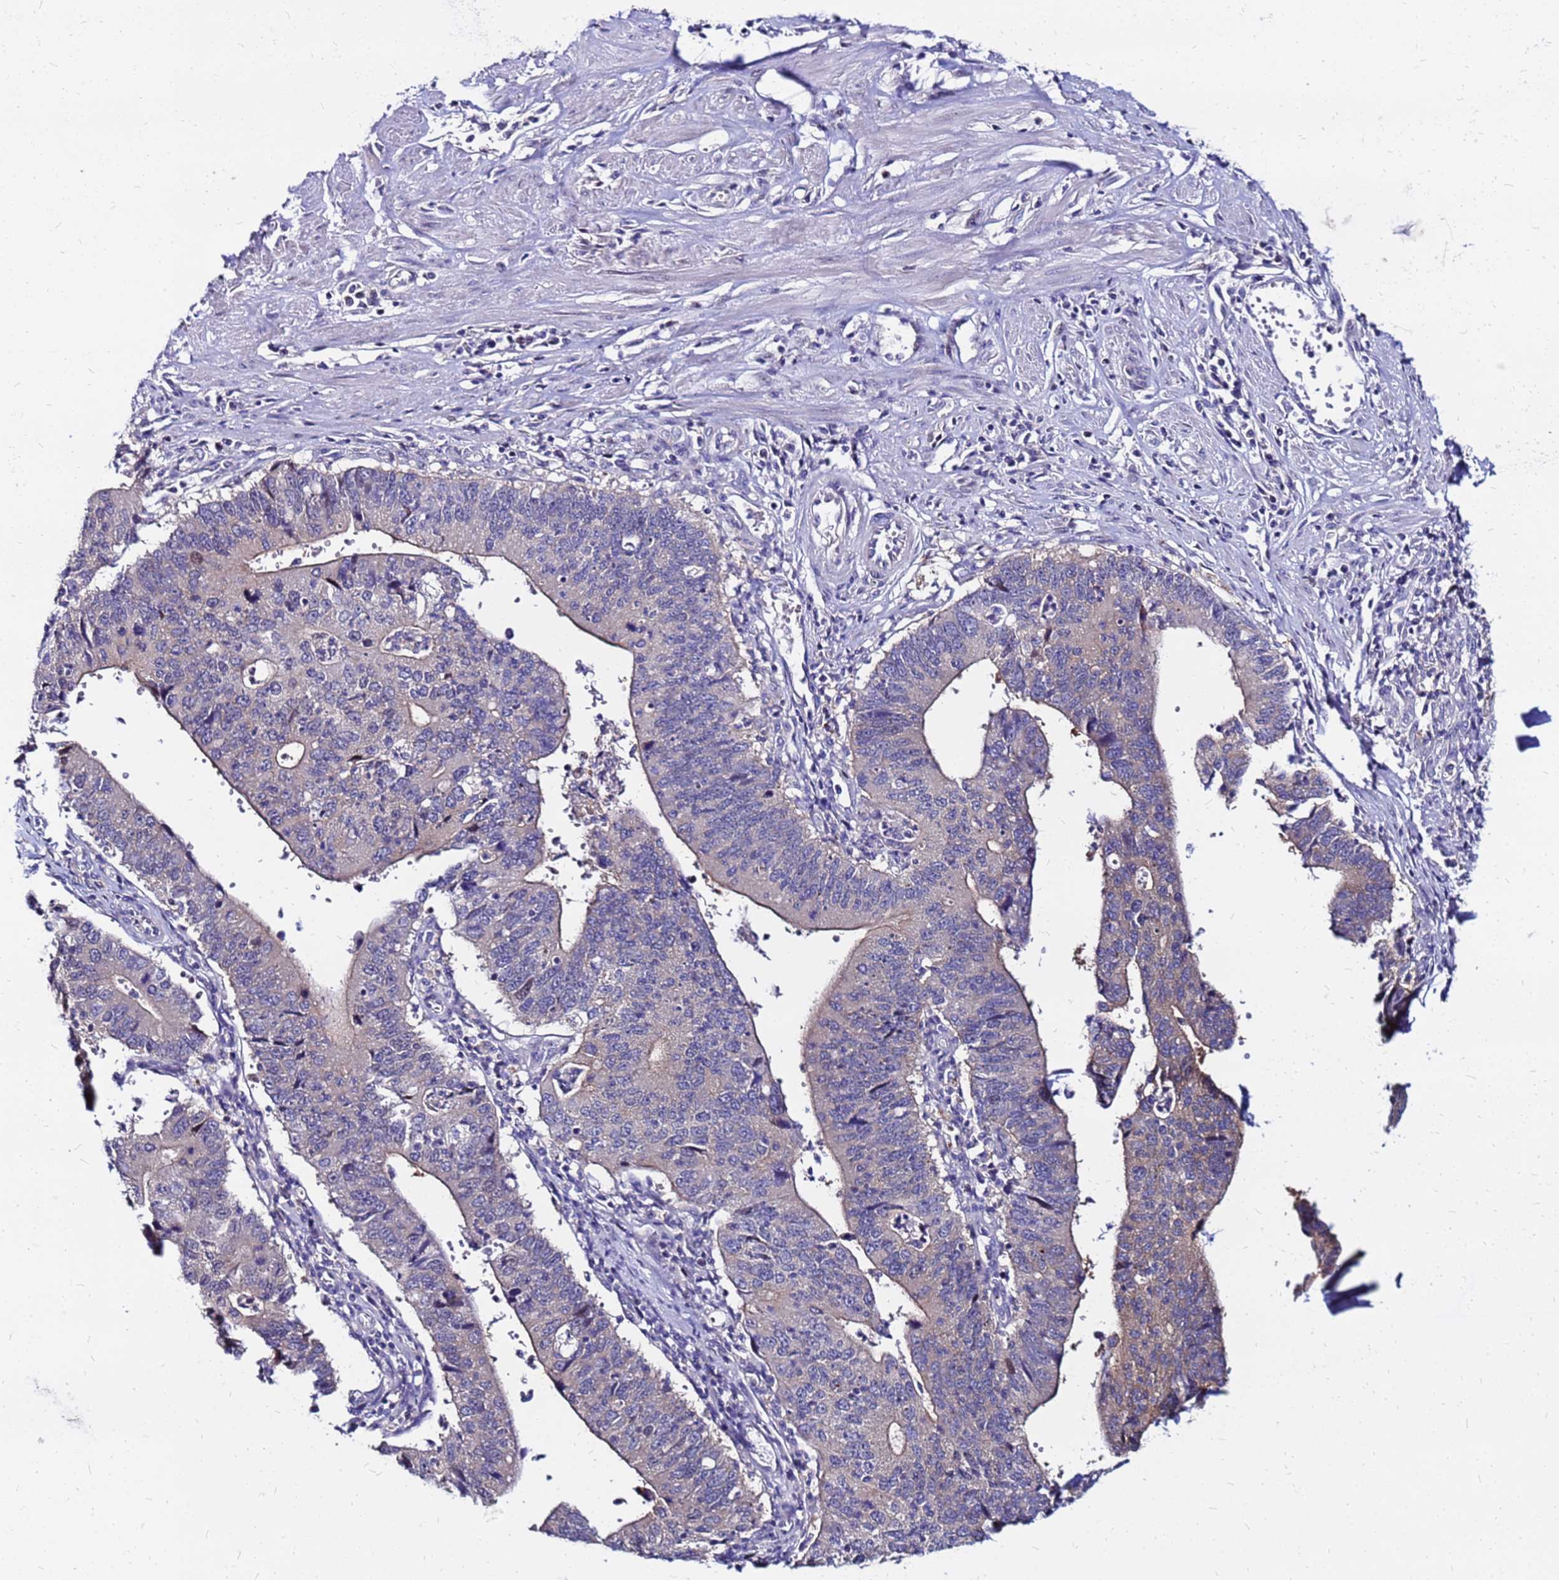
{"staining": {"intensity": "negative", "quantity": "none", "location": "none"}, "tissue": "stomach cancer", "cell_type": "Tumor cells", "image_type": "cancer", "snomed": [{"axis": "morphology", "description": "Adenocarcinoma, NOS"}, {"axis": "topography", "description": "Stomach"}], "caption": "There is no significant expression in tumor cells of adenocarcinoma (stomach).", "gene": "ARHGEF5", "patient": {"sex": "male", "age": 59}}